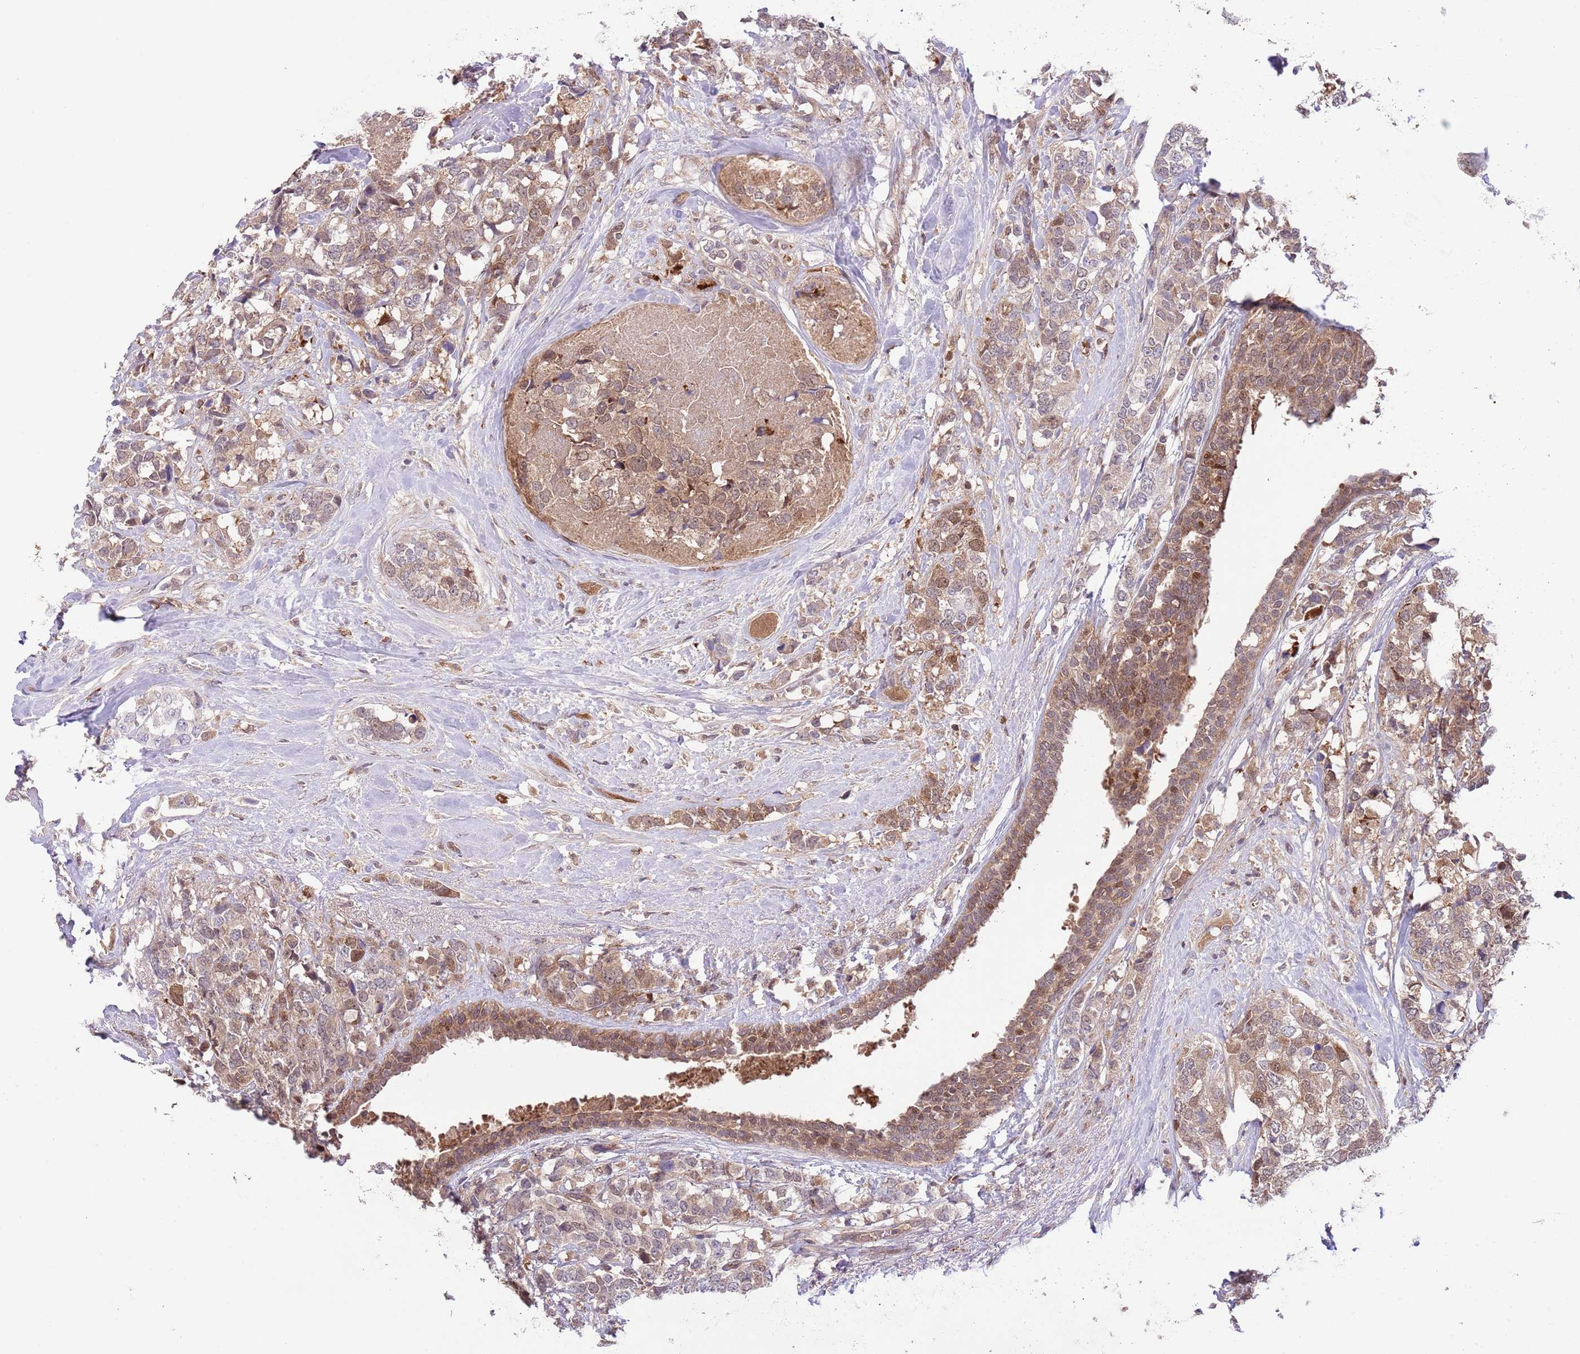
{"staining": {"intensity": "weak", "quantity": "25%-75%", "location": "cytoplasmic/membranous,nuclear"}, "tissue": "breast cancer", "cell_type": "Tumor cells", "image_type": "cancer", "snomed": [{"axis": "morphology", "description": "Lobular carcinoma"}, {"axis": "topography", "description": "Breast"}], "caption": "Lobular carcinoma (breast) stained with a protein marker shows weak staining in tumor cells.", "gene": "HDHD2", "patient": {"sex": "female", "age": 59}}